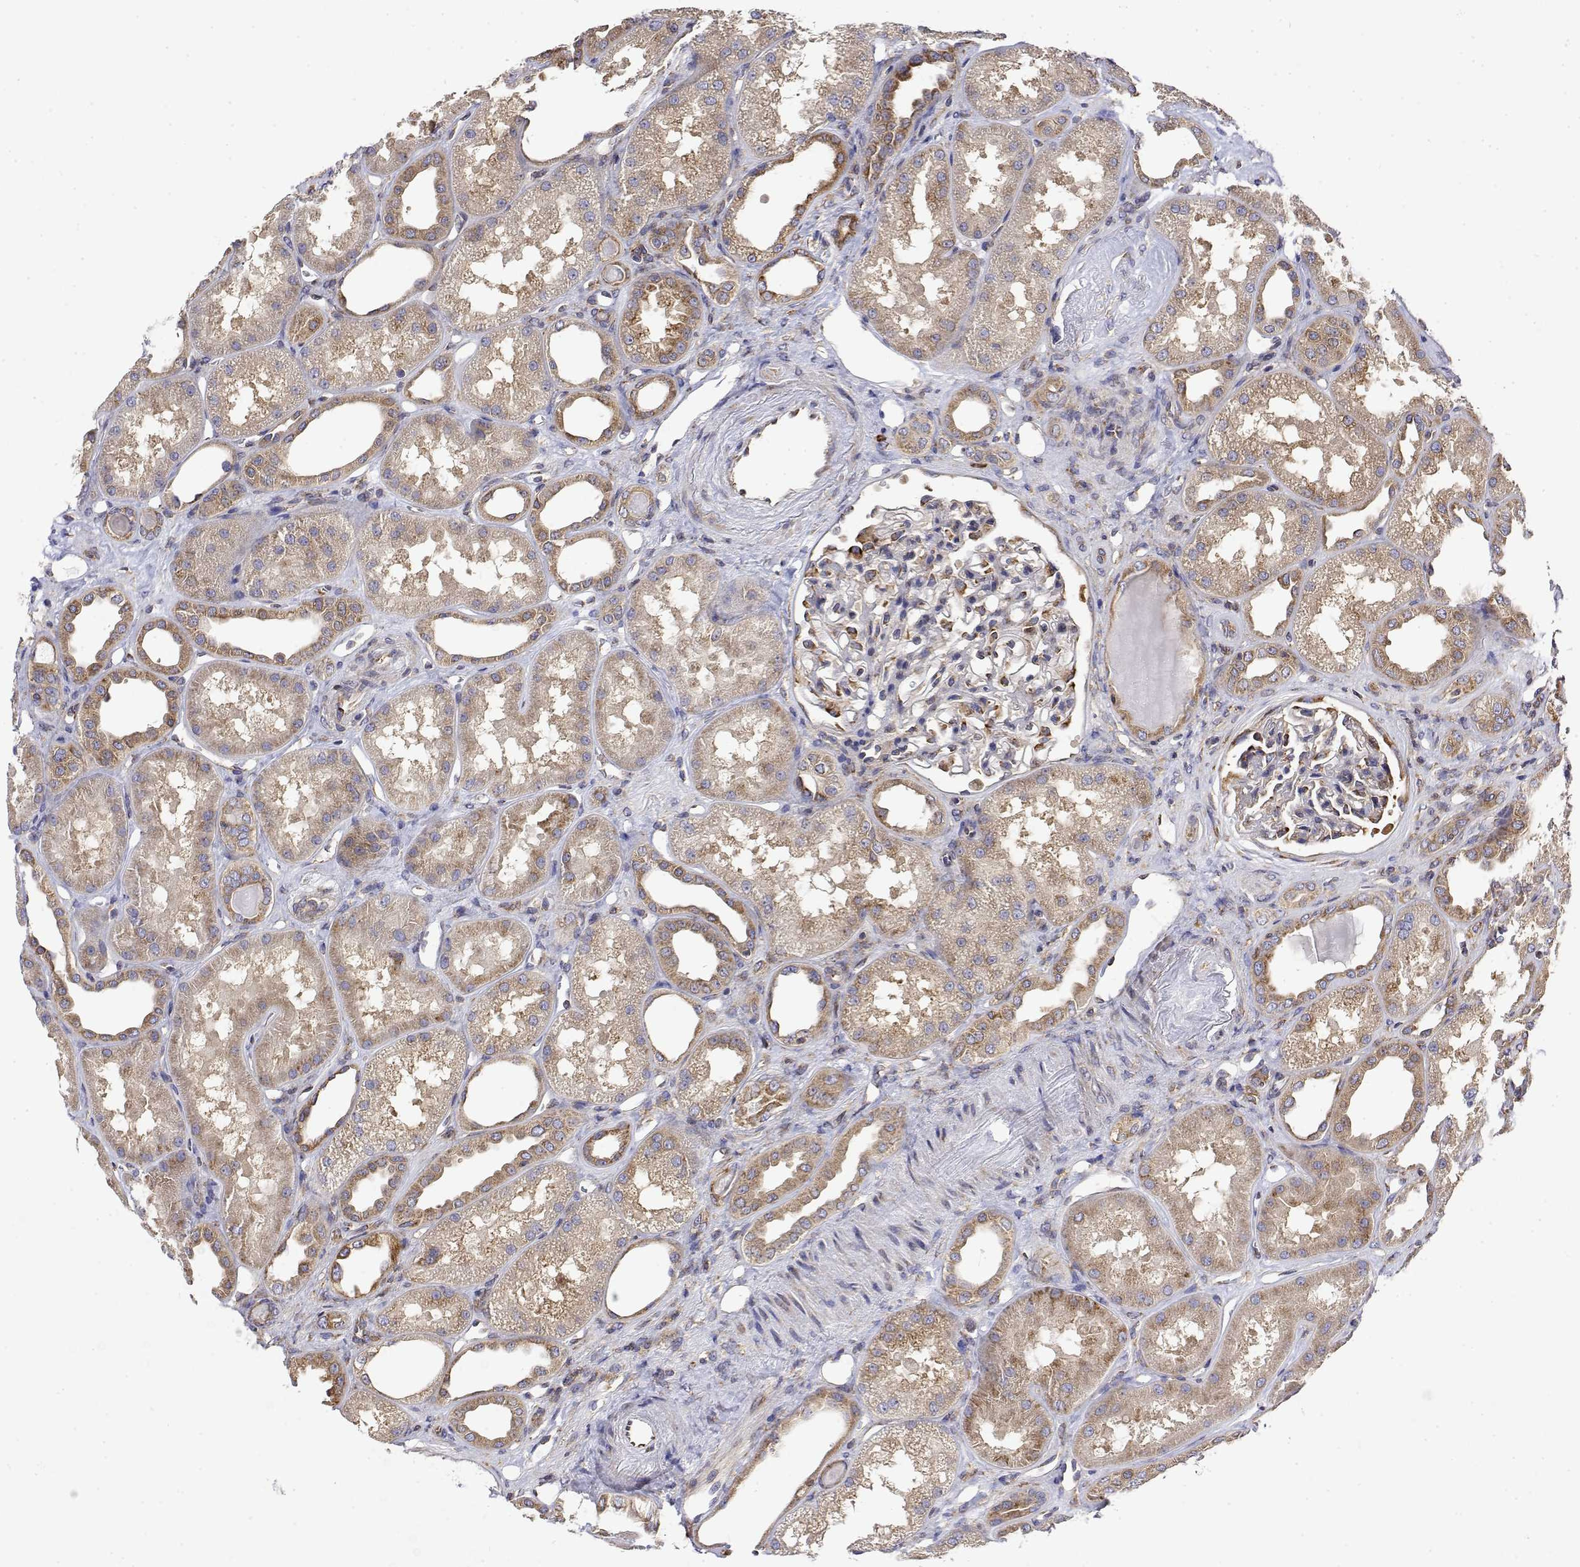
{"staining": {"intensity": "weak", "quantity": "<25%", "location": "cytoplasmic/membranous"}, "tissue": "kidney", "cell_type": "Cells in glomeruli", "image_type": "normal", "snomed": [{"axis": "morphology", "description": "Normal tissue, NOS"}, {"axis": "topography", "description": "Kidney"}], "caption": "The IHC micrograph has no significant staining in cells in glomeruli of kidney. (DAB (3,3'-diaminobenzidine) immunohistochemistry (IHC) visualized using brightfield microscopy, high magnification).", "gene": "EEF1G", "patient": {"sex": "male", "age": 61}}